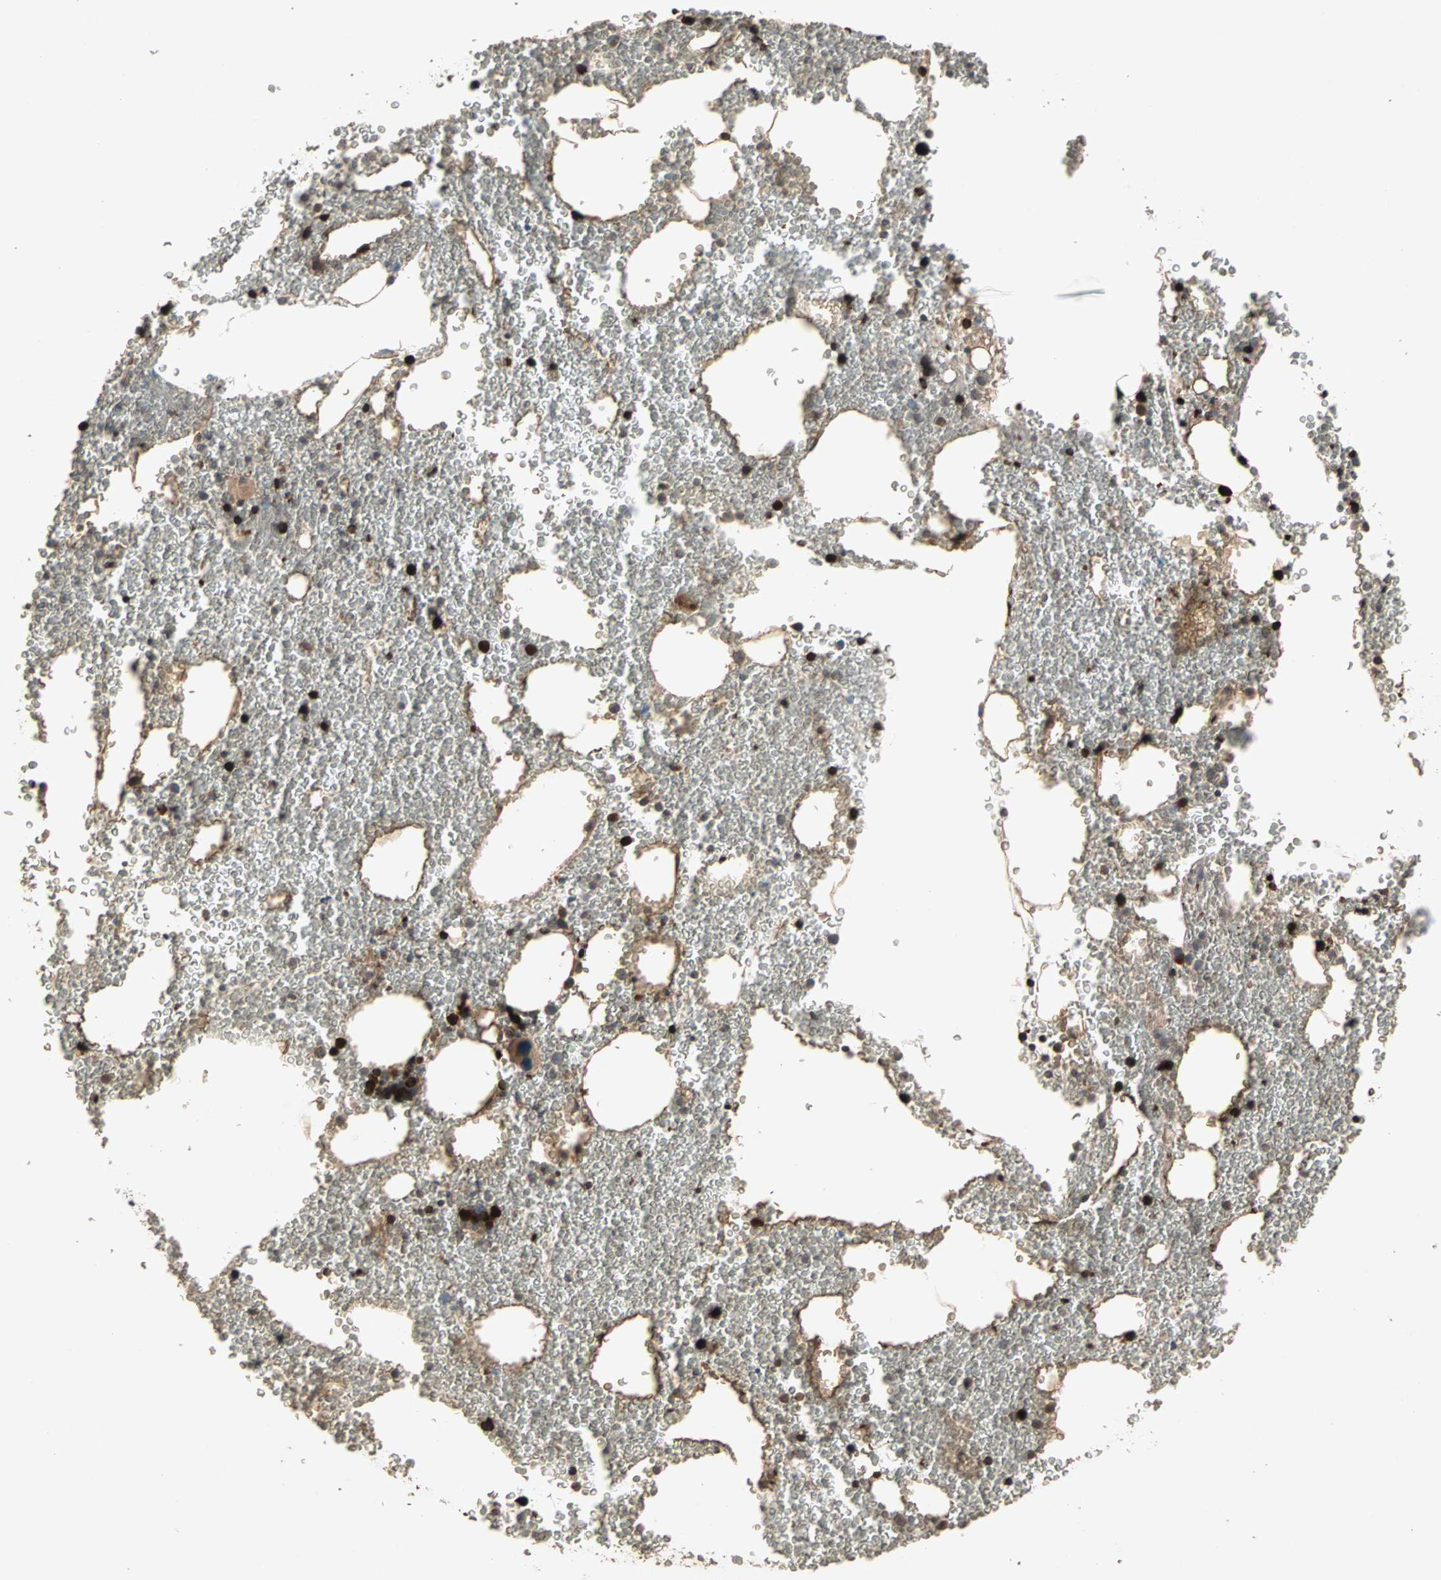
{"staining": {"intensity": "strong", "quantity": ">75%", "location": "cytoplasmic/membranous,nuclear"}, "tissue": "bone marrow", "cell_type": "Hematopoietic cells", "image_type": "normal", "snomed": [{"axis": "morphology", "description": "Normal tissue, NOS"}, {"axis": "morphology", "description": "Inflammation, NOS"}, {"axis": "topography", "description": "Bone marrow"}], "caption": "An immunohistochemistry (IHC) histopathology image of unremarkable tissue is shown. Protein staining in brown shows strong cytoplasmic/membranous,nuclear positivity in bone marrow within hematopoietic cells.", "gene": "UBAC1", "patient": {"sex": "male", "age": 74}}